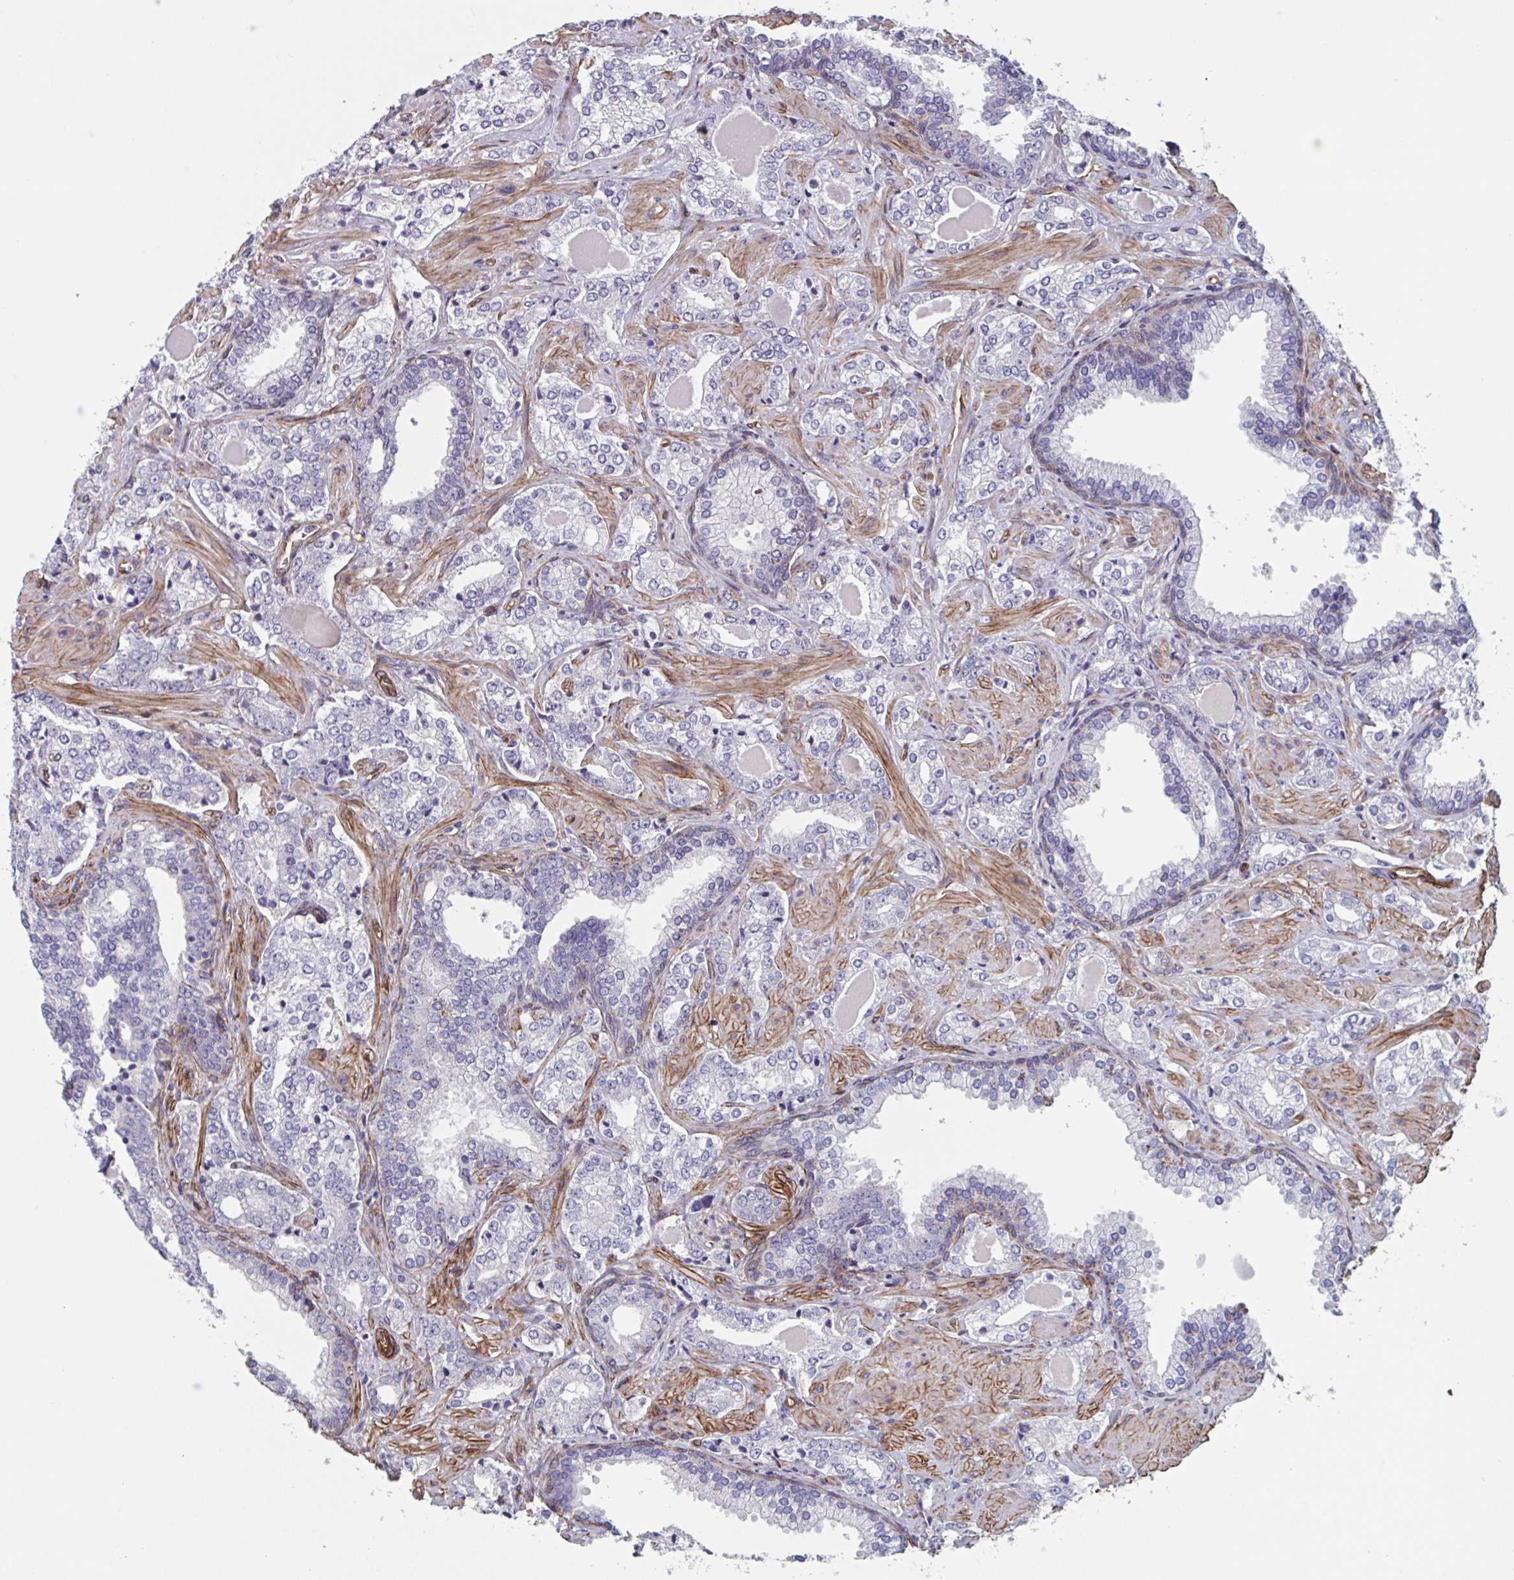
{"staining": {"intensity": "negative", "quantity": "none", "location": "none"}, "tissue": "prostate cancer", "cell_type": "Tumor cells", "image_type": "cancer", "snomed": [{"axis": "morphology", "description": "Adenocarcinoma, High grade"}, {"axis": "topography", "description": "Prostate"}], "caption": "Immunohistochemistry photomicrograph of human prostate cancer stained for a protein (brown), which shows no staining in tumor cells.", "gene": "CITED4", "patient": {"sex": "male", "age": 60}}